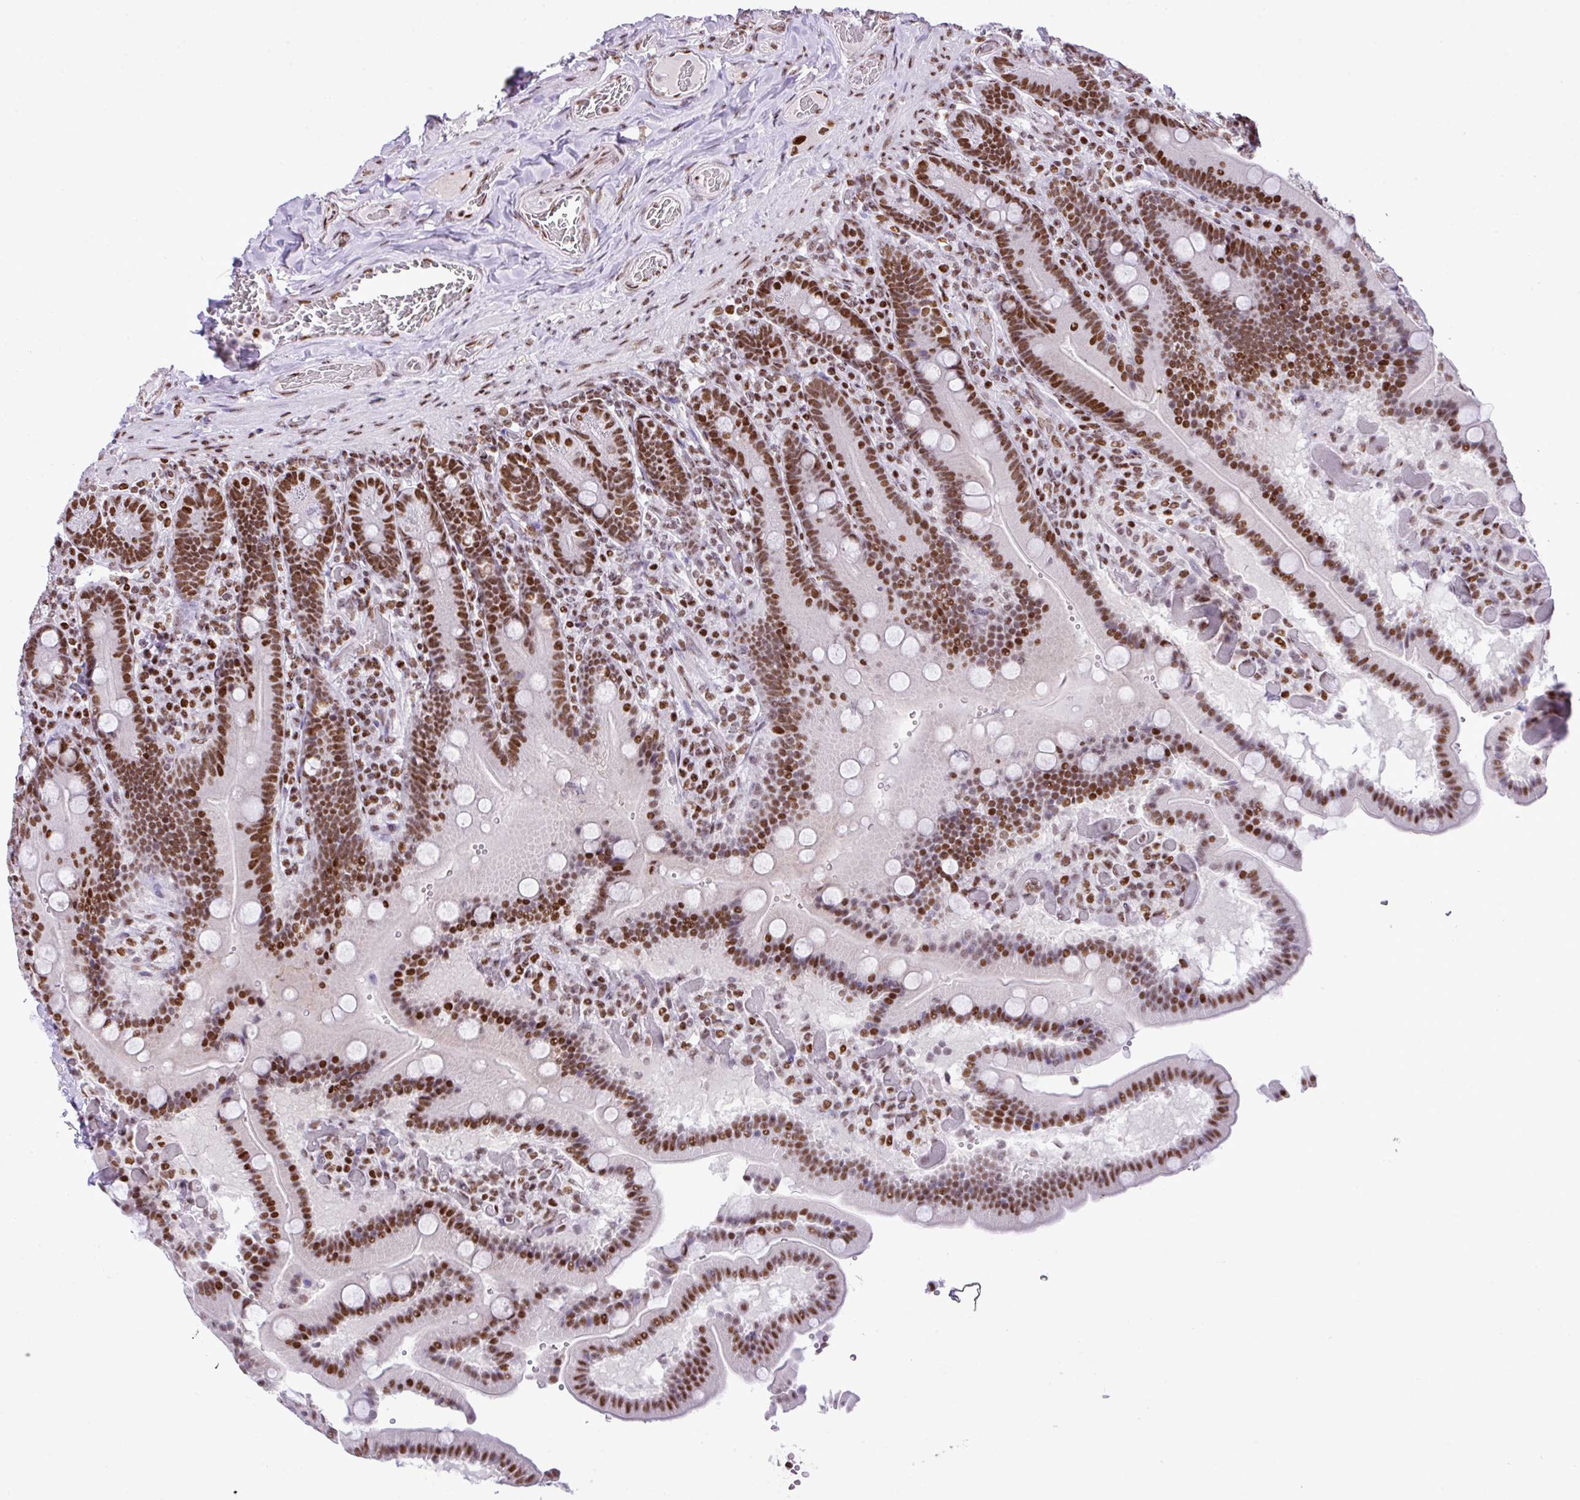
{"staining": {"intensity": "moderate", "quantity": ">75%", "location": "nuclear"}, "tissue": "duodenum", "cell_type": "Glandular cells", "image_type": "normal", "snomed": [{"axis": "morphology", "description": "Normal tissue, NOS"}, {"axis": "topography", "description": "Duodenum"}], "caption": "Human duodenum stained for a protein (brown) shows moderate nuclear positive staining in approximately >75% of glandular cells.", "gene": "RARG", "patient": {"sex": "female", "age": 62}}